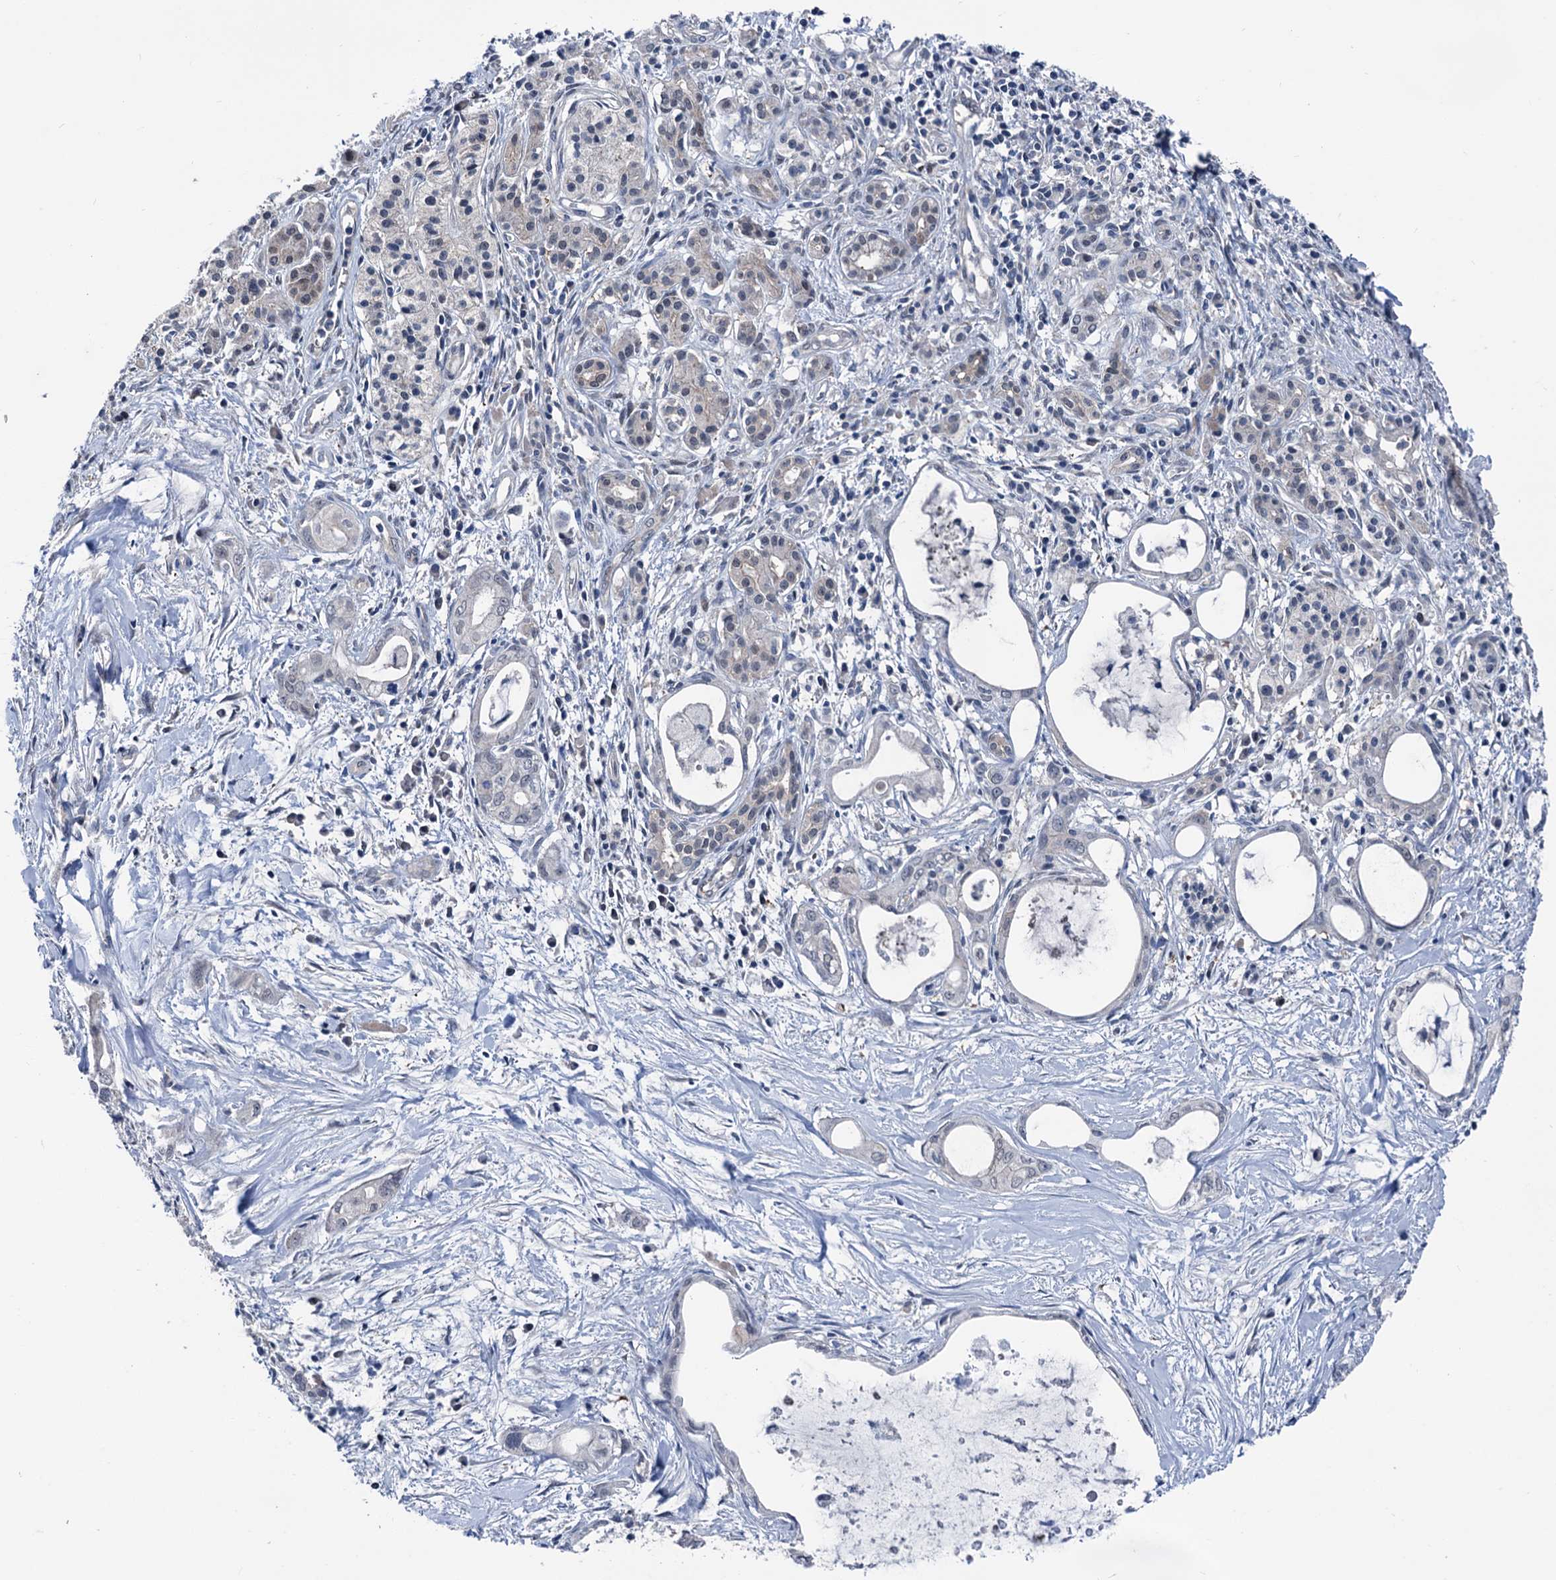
{"staining": {"intensity": "negative", "quantity": "none", "location": "none"}, "tissue": "pancreatic cancer", "cell_type": "Tumor cells", "image_type": "cancer", "snomed": [{"axis": "morphology", "description": "Adenocarcinoma, NOS"}, {"axis": "topography", "description": "Pancreas"}], "caption": "The immunohistochemistry (IHC) histopathology image has no significant expression in tumor cells of pancreatic adenocarcinoma tissue.", "gene": "GLO1", "patient": {"sex": "male", "age": 72}}